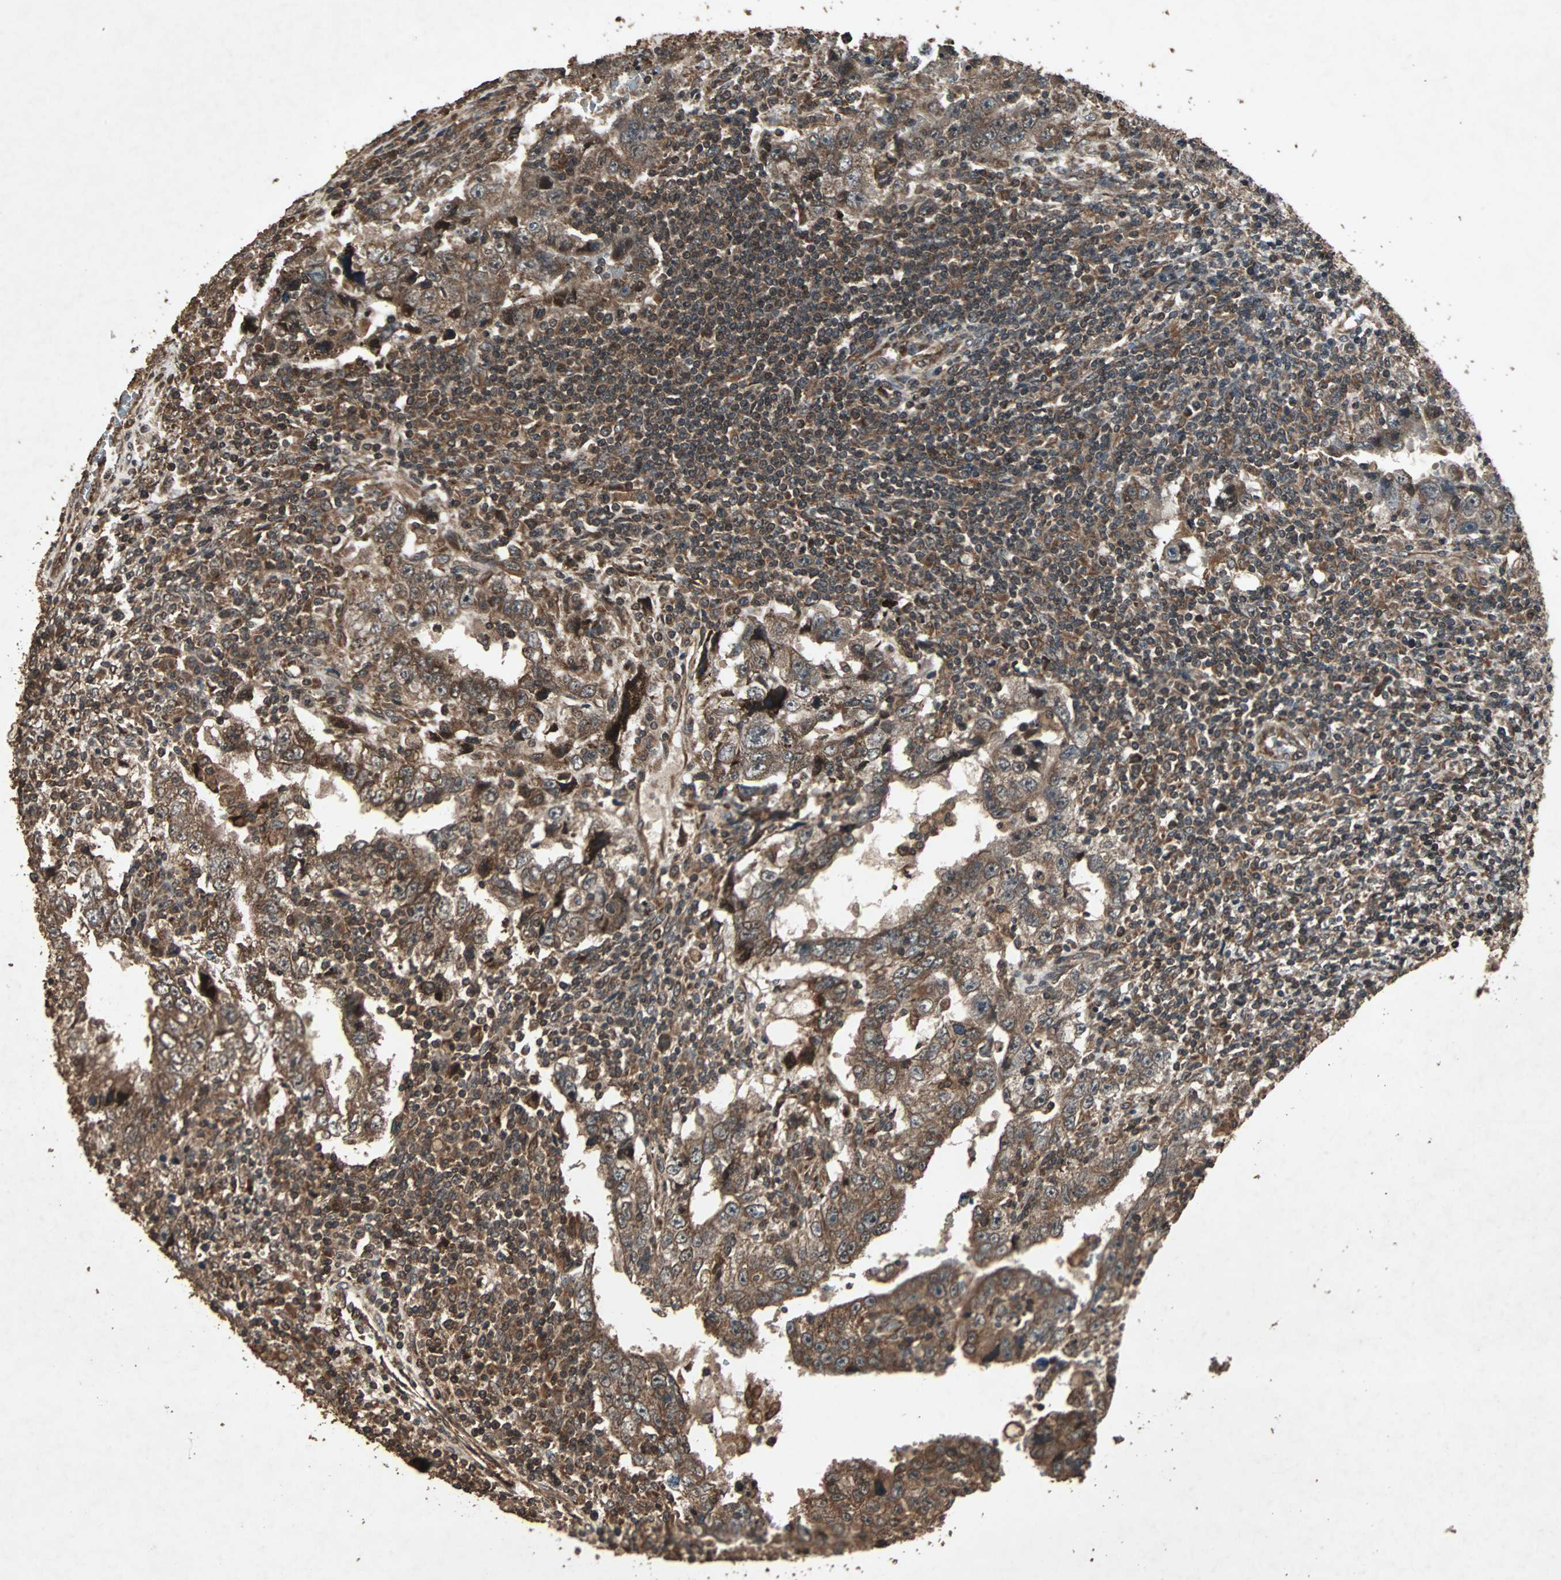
{"staining": {"intensity": "moderate", "quantity": ">75%", "location": "cytoplasmic/membranous"}, "tissue": "testis cancer", "cell_type": "Tumor cells", "image_type": "cancer", "snomed": [{"axis": "morphology", "description": "Carcinoma, Embryonal, NOS"}, {"axis": "topography", "description": "Testis"}], "caption": "Immunohistochemistry photomicrograph of human testis embryonal carcinoma stained for a protein (brown), which shows medium levels of moderate cytoplasmic/membranous positivity in approximately >75% of tumor cells.", "gene": "LAMTOR5", "patient": {"sex": "male", "age": 26}}